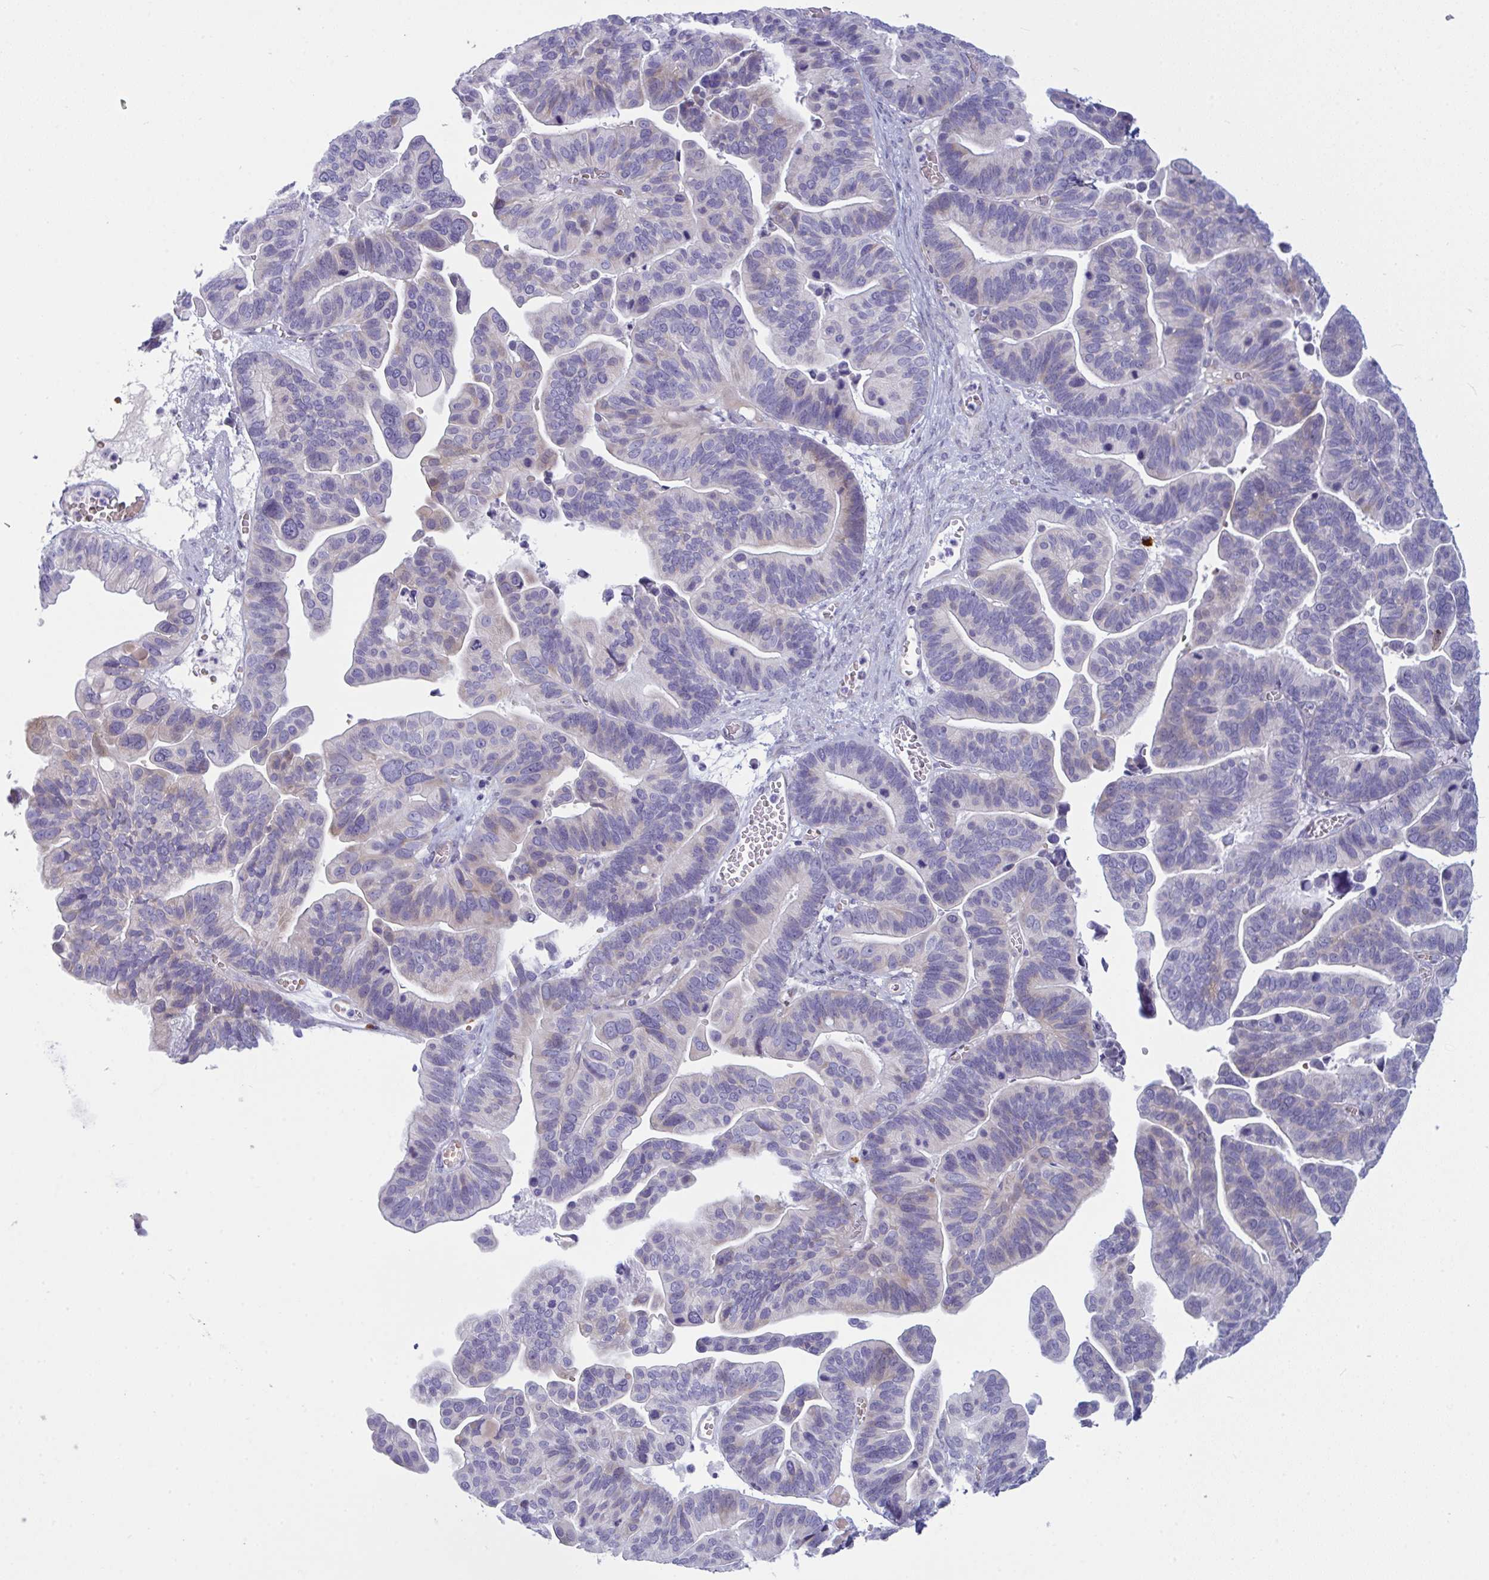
{"staining": {"intensity": "negative", "quantity": "none", "location": "none"}, "tissue": "ovarian cancer", "cell_type": "Tumor cells", "image_type": "cancer", "snomed": [{"axis": "morphology", "description": "Cystadenocarcinoma, serous, NOS"}, {"axis": "topography", "description": "Ovary"}], "caption": "Immunohistochemistry photomicrograph of human ovarian serous cystadenocarcinoma stained for a protein (brown), which reveals no expression in tumor cells.", "gene": "ZNF684", "patient": {"sex": "female", "age": 56}}